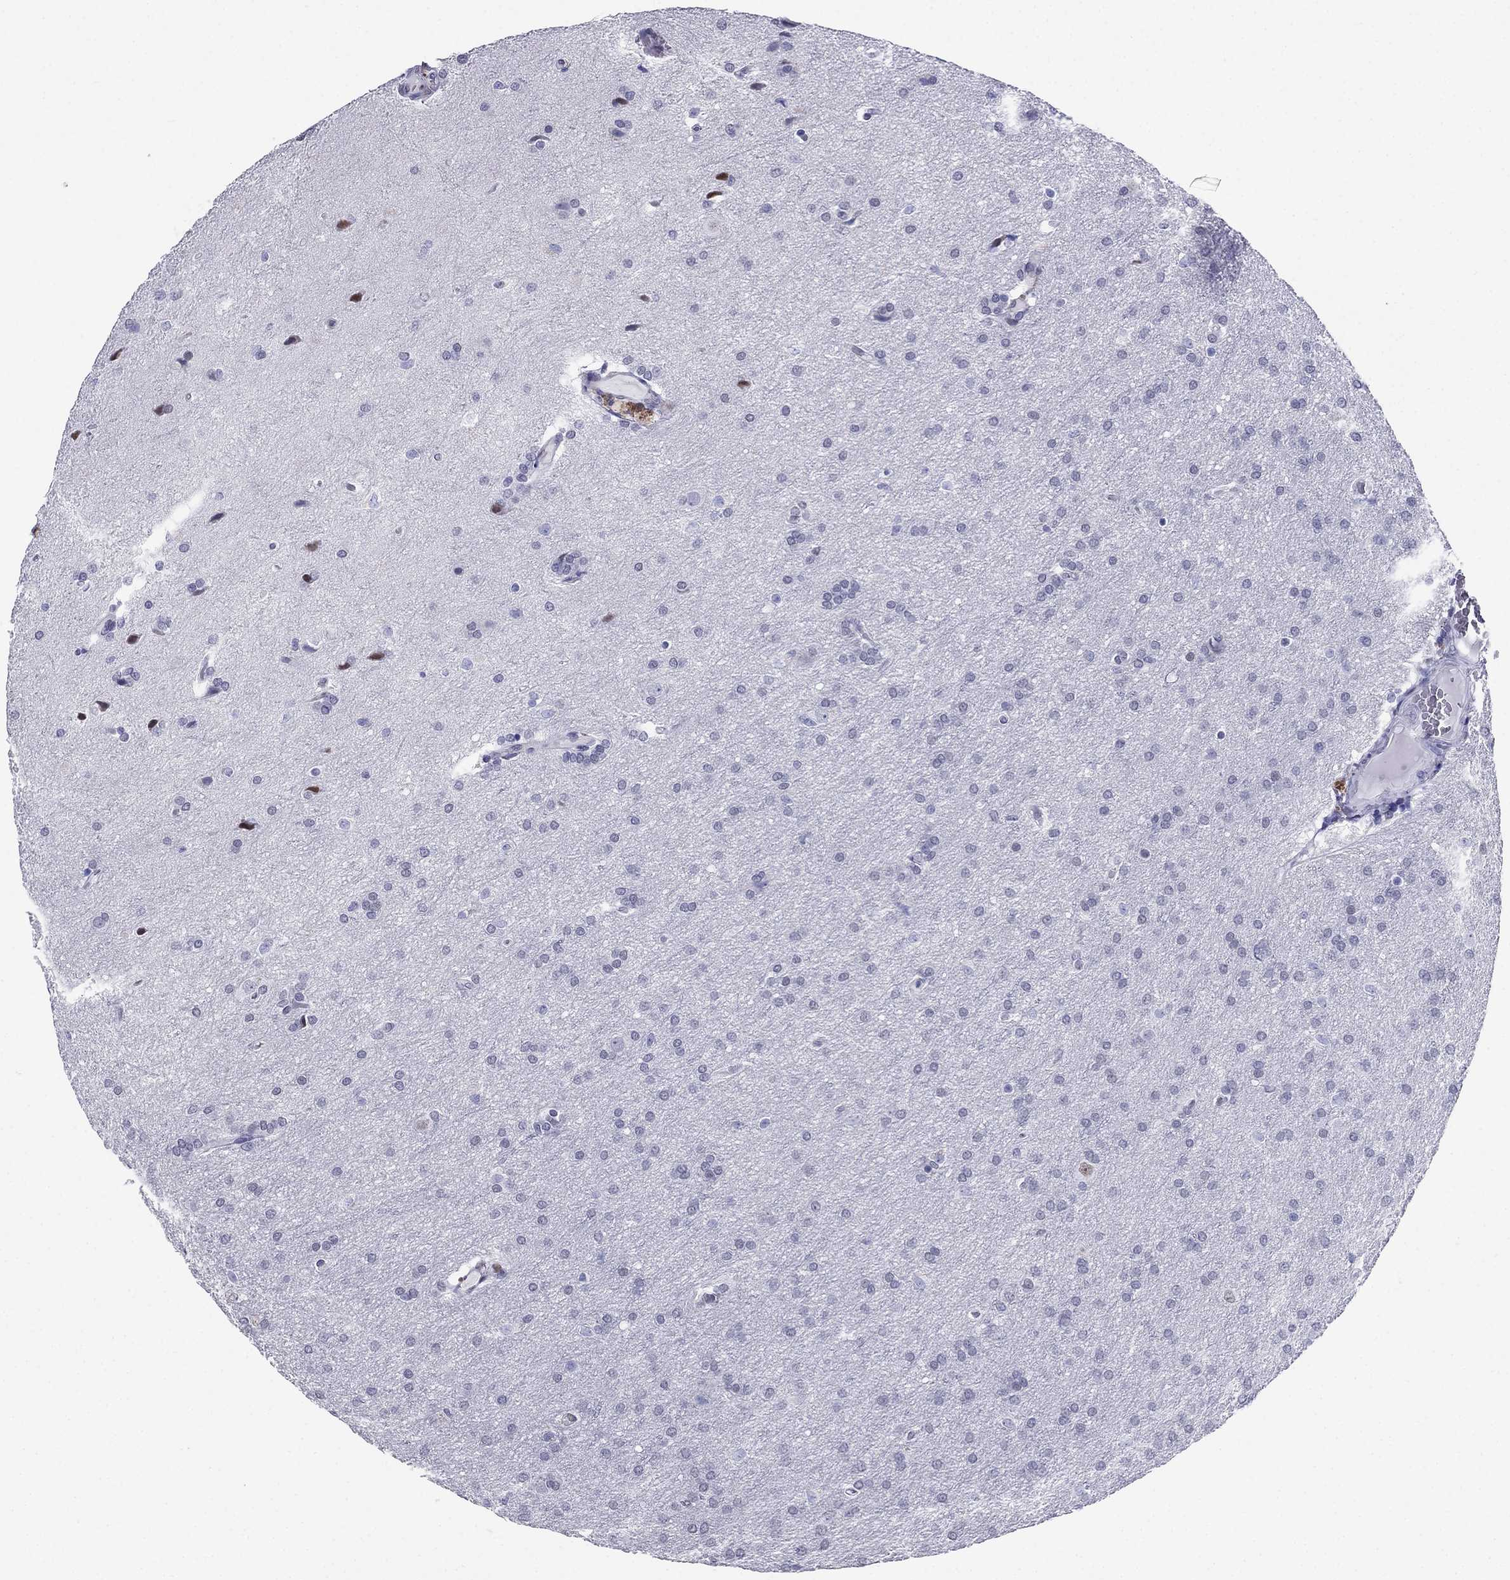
{"staining": {"intensity": "negative", "quantity": "none", "location": "none"}, "tissue": "glioma", "cell_type": "Tumor cells", "image_type": "cancer", "snomed": [{"axis": "morphology", "description": "Glioma, malignant, Low grade"}, {"axis": "topography", "description": "Brain"}], "caption": "Immunohistochemistry (IHC) photomicrograph of human low-grade glioma (malignant) stained for a protein (brown), which reveals no staining in tumor cells. (Brightfield microscopy of DAB immunohistochemistry (IHC) at high magnification).", "gene": "PPM1G", "patient": {"sex": "female", "age": 32}}